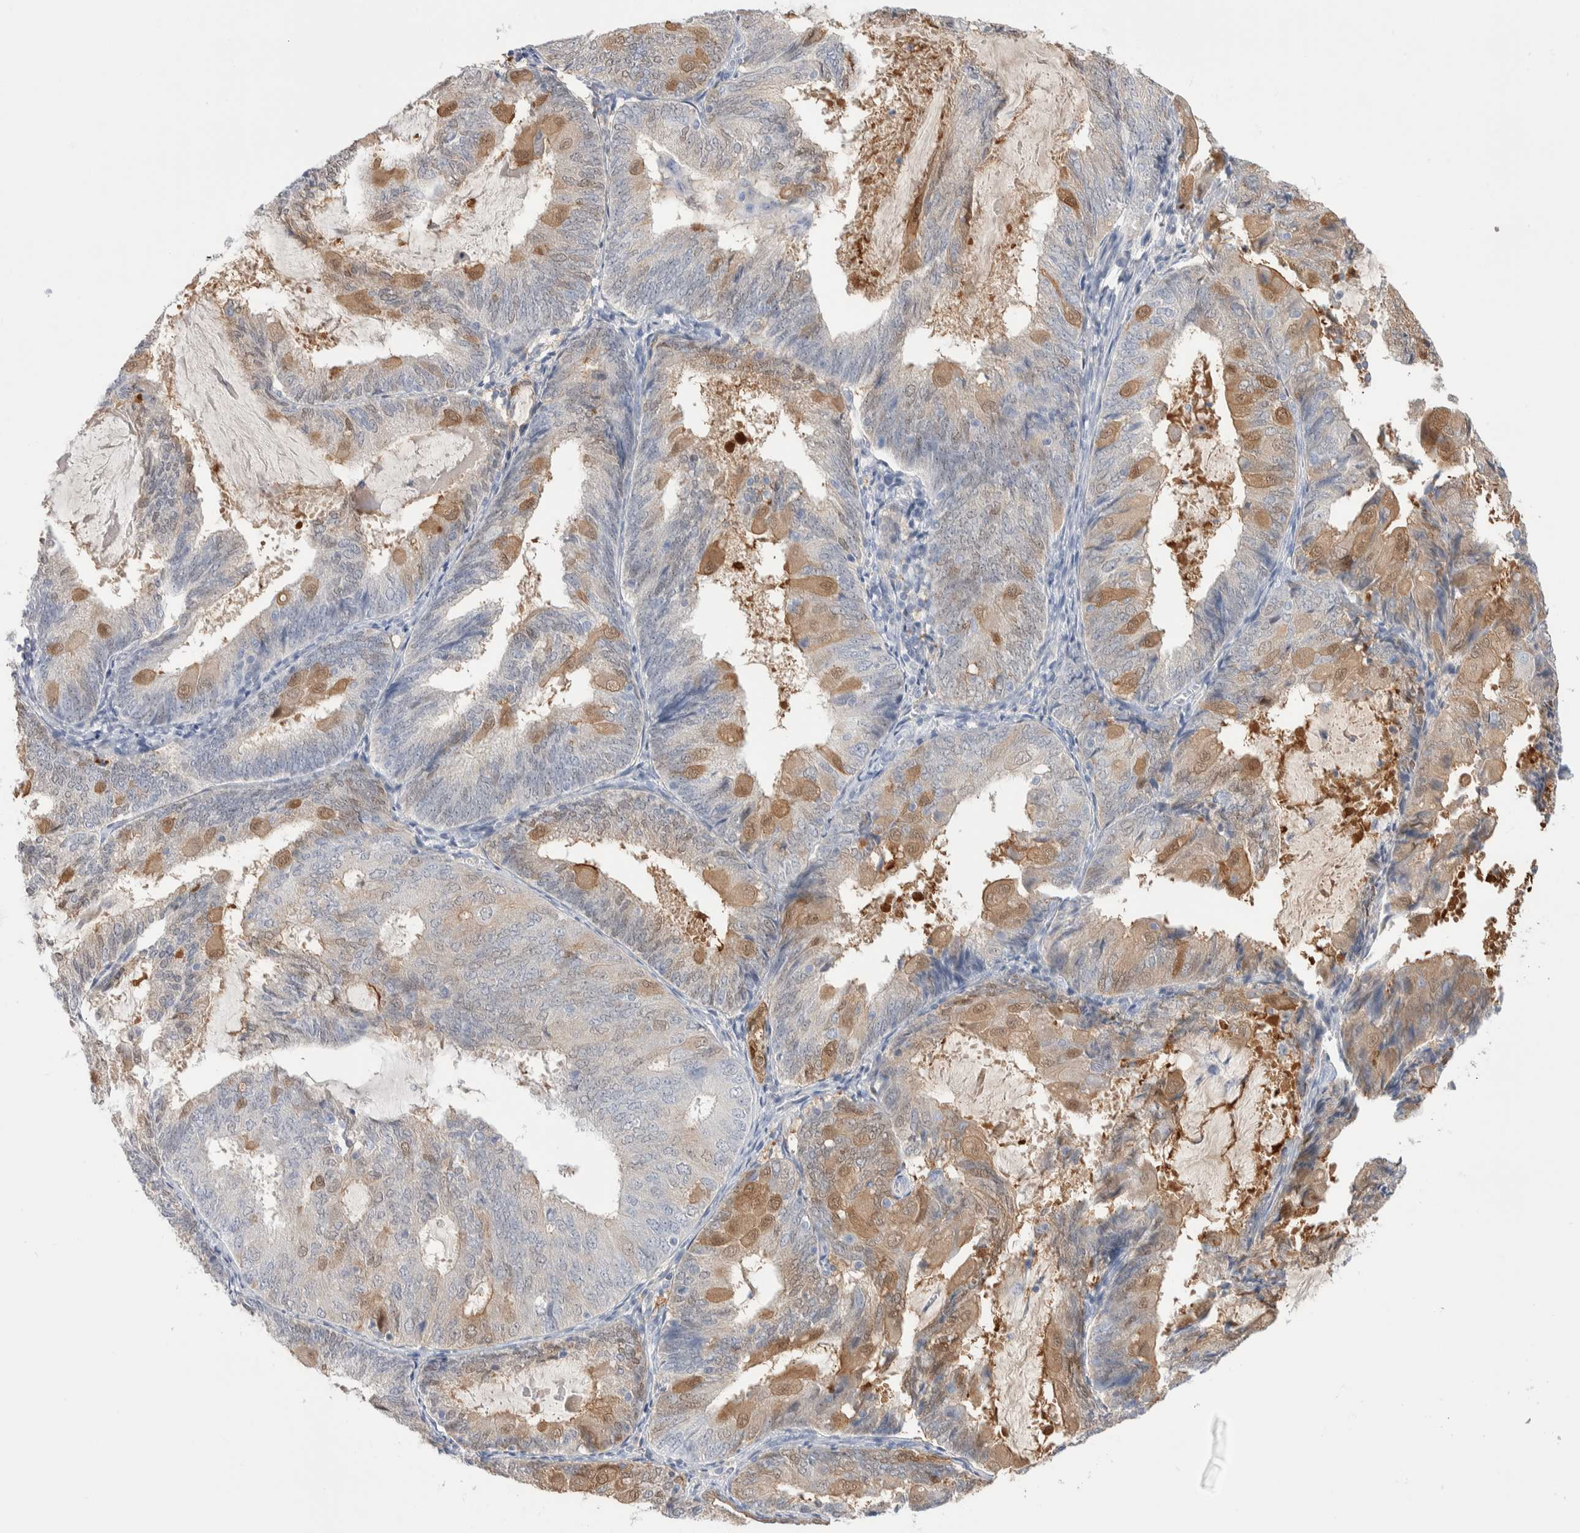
{"staining": {"intensity": "weak", "quantity": "25%-75%", "location": "cytoplasmic/membranous"}, "tissue": "endometrial cancer", "cell_type": "Tumor cells", "image_type": "cancer", "snomed": [{"axis": "morphology", "description": "Adenocarcinoma, NOS"}, {"axis": "topography", "description": "Endometrium"}], "caption": "Adenocarcinoma (endometrial) was stained to show a protein in brown. There is low levels of weak cytoplasmic/membranous staining in approximately 25%-75% of tumor cells.", "gene": "GDA", "patient": {"sex": "female", "age": 81}}